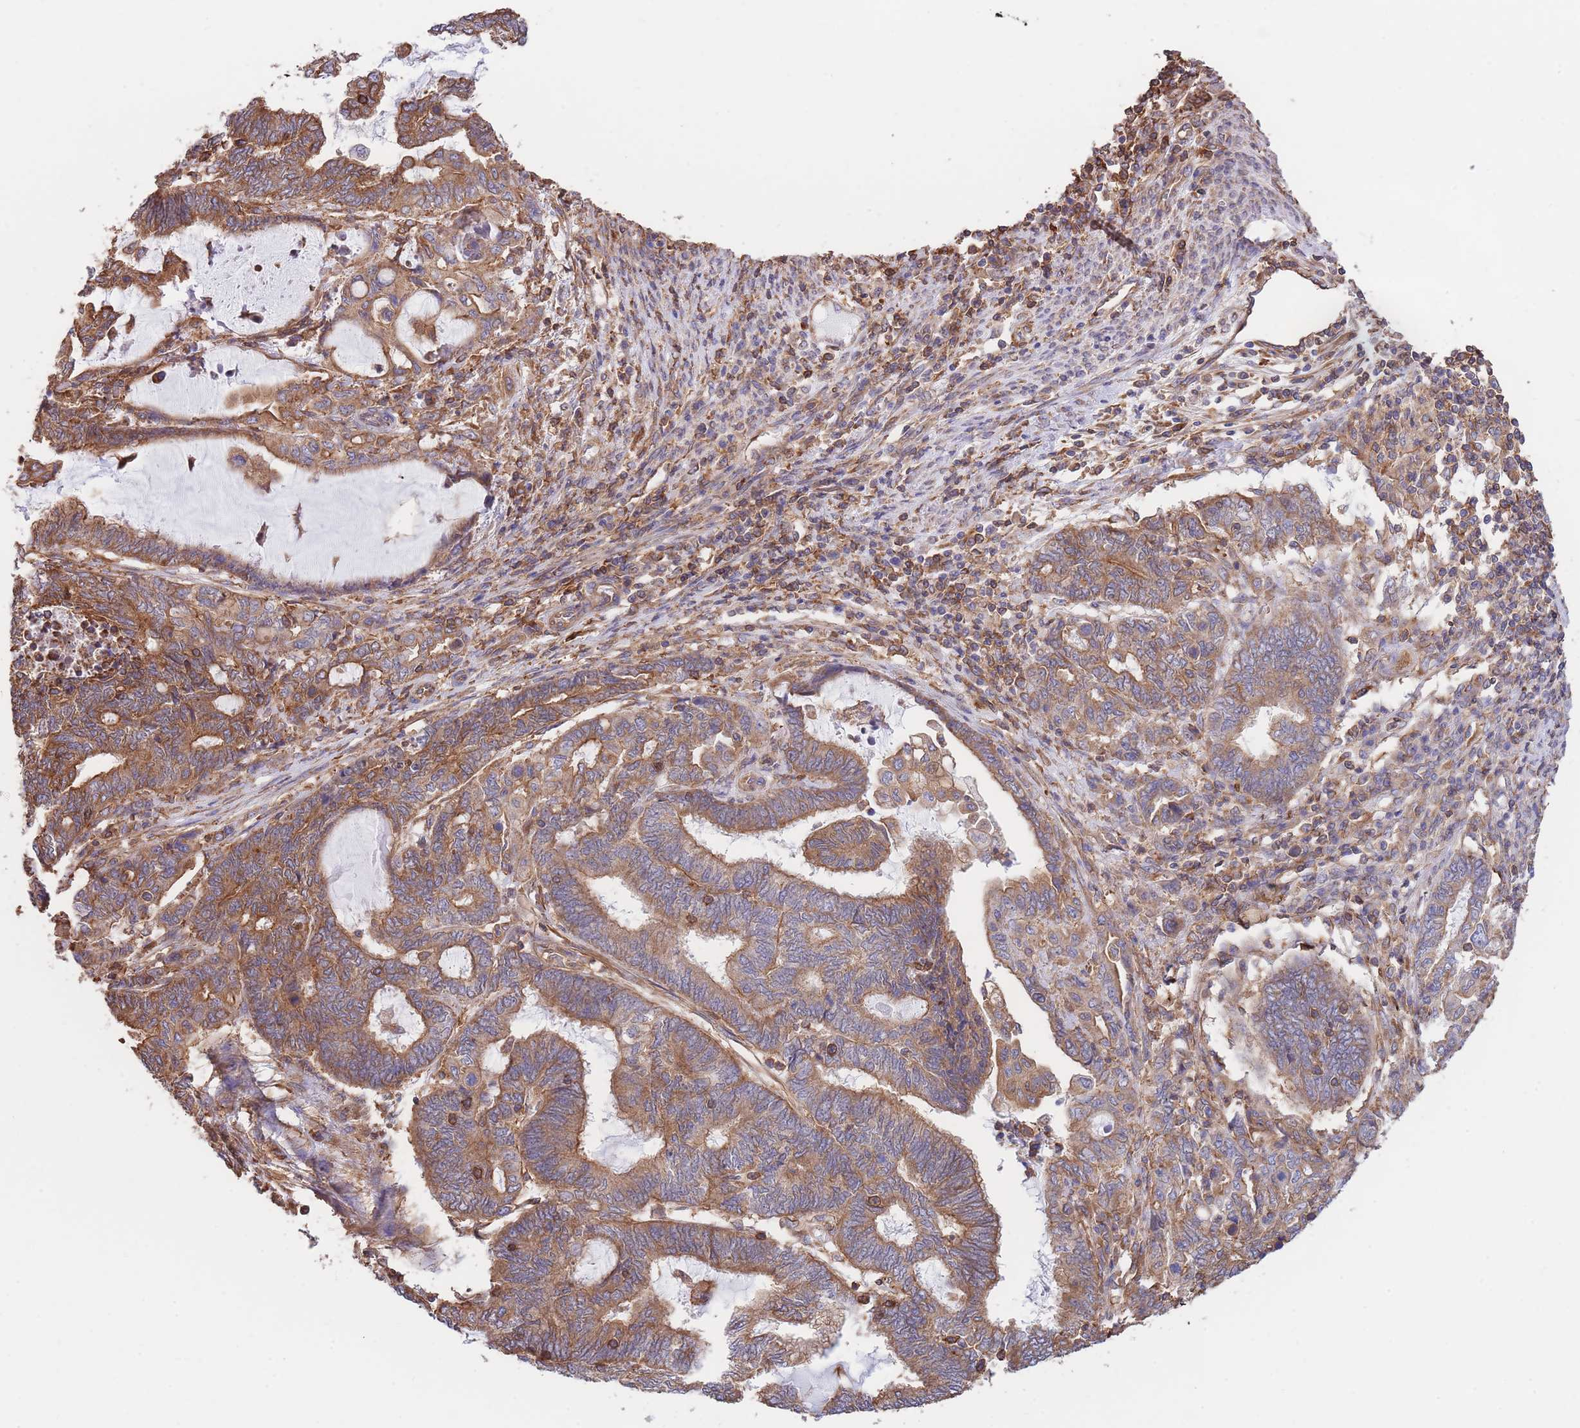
{"staining": {"intensity": "moderate", "quantity": ">75%", "location": "cytoplasmic/membranous"}, "tissue": "endometrial cancer", "cell_type": "Tumor cells", "image_type": "cancer", "snomed": [{"axis": "morphology", "description": "Adenocarcinoma, NOS"}, {"axis": "topography", "description": "Uterus"}, {"axis": "topography", "description": "Endometrium"}], "caption": "A medium amount of moderate cytoplasmic/membranous staining is seen in about >75% of tumor cells in adenocarcinoma (endometrial) tissue.", "gene": "LRRN4CL", "patient": {"sex": "female", "age": 70}}